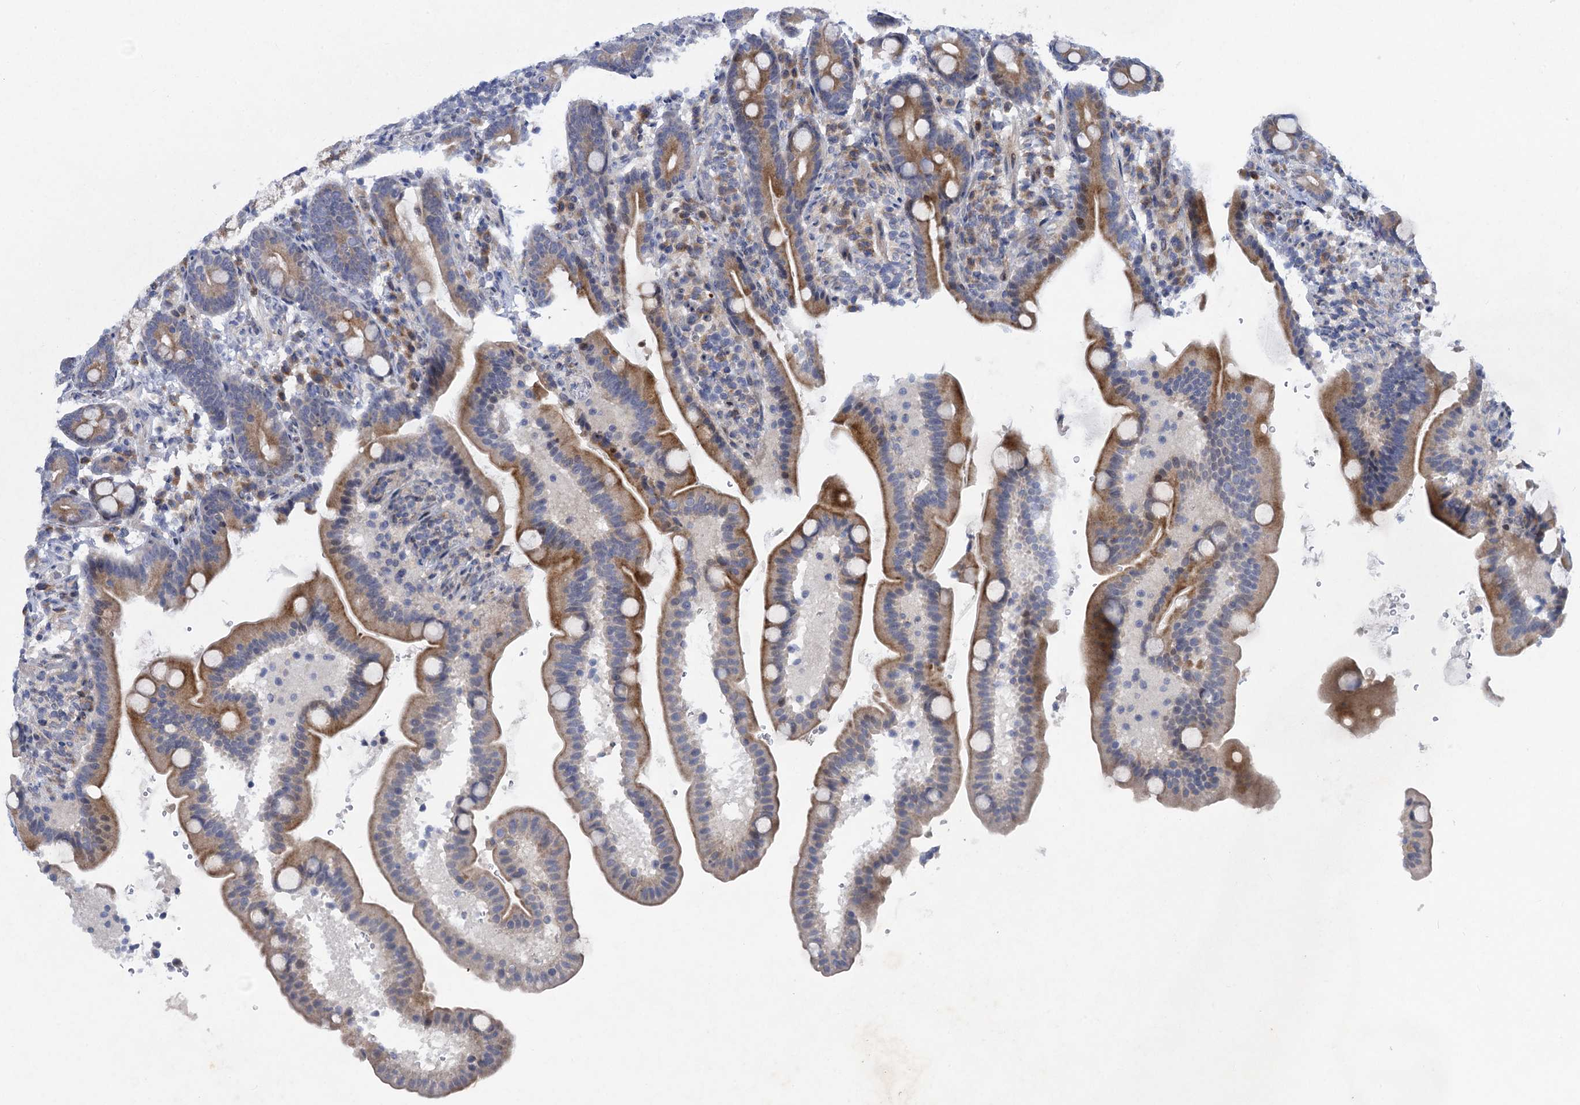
{"staining": {"intensity": "moderate", "quantity": "25%-75%", "location": "cytoplasmic/membranous"}, "tissue": "duodenum", "cell_type": "Glandular cells", "image_type": "normal", "snomed": [{"axis": "morphology", "description": "Normal tissue, NOS"}, {"axis": "topography", "description": "Duodenum"}], "caption": "This photomicrograph shows unremarkable duodenum stained with immunohistochemistry (IHC) to label a protein in brown. The cytoplasmic/membranous of glandular cells show moderate positivity for the protein. Nuclei are counter-stained blue.", "gene": "QPCTL", "patient": {"sex": "male", "age": 54}}